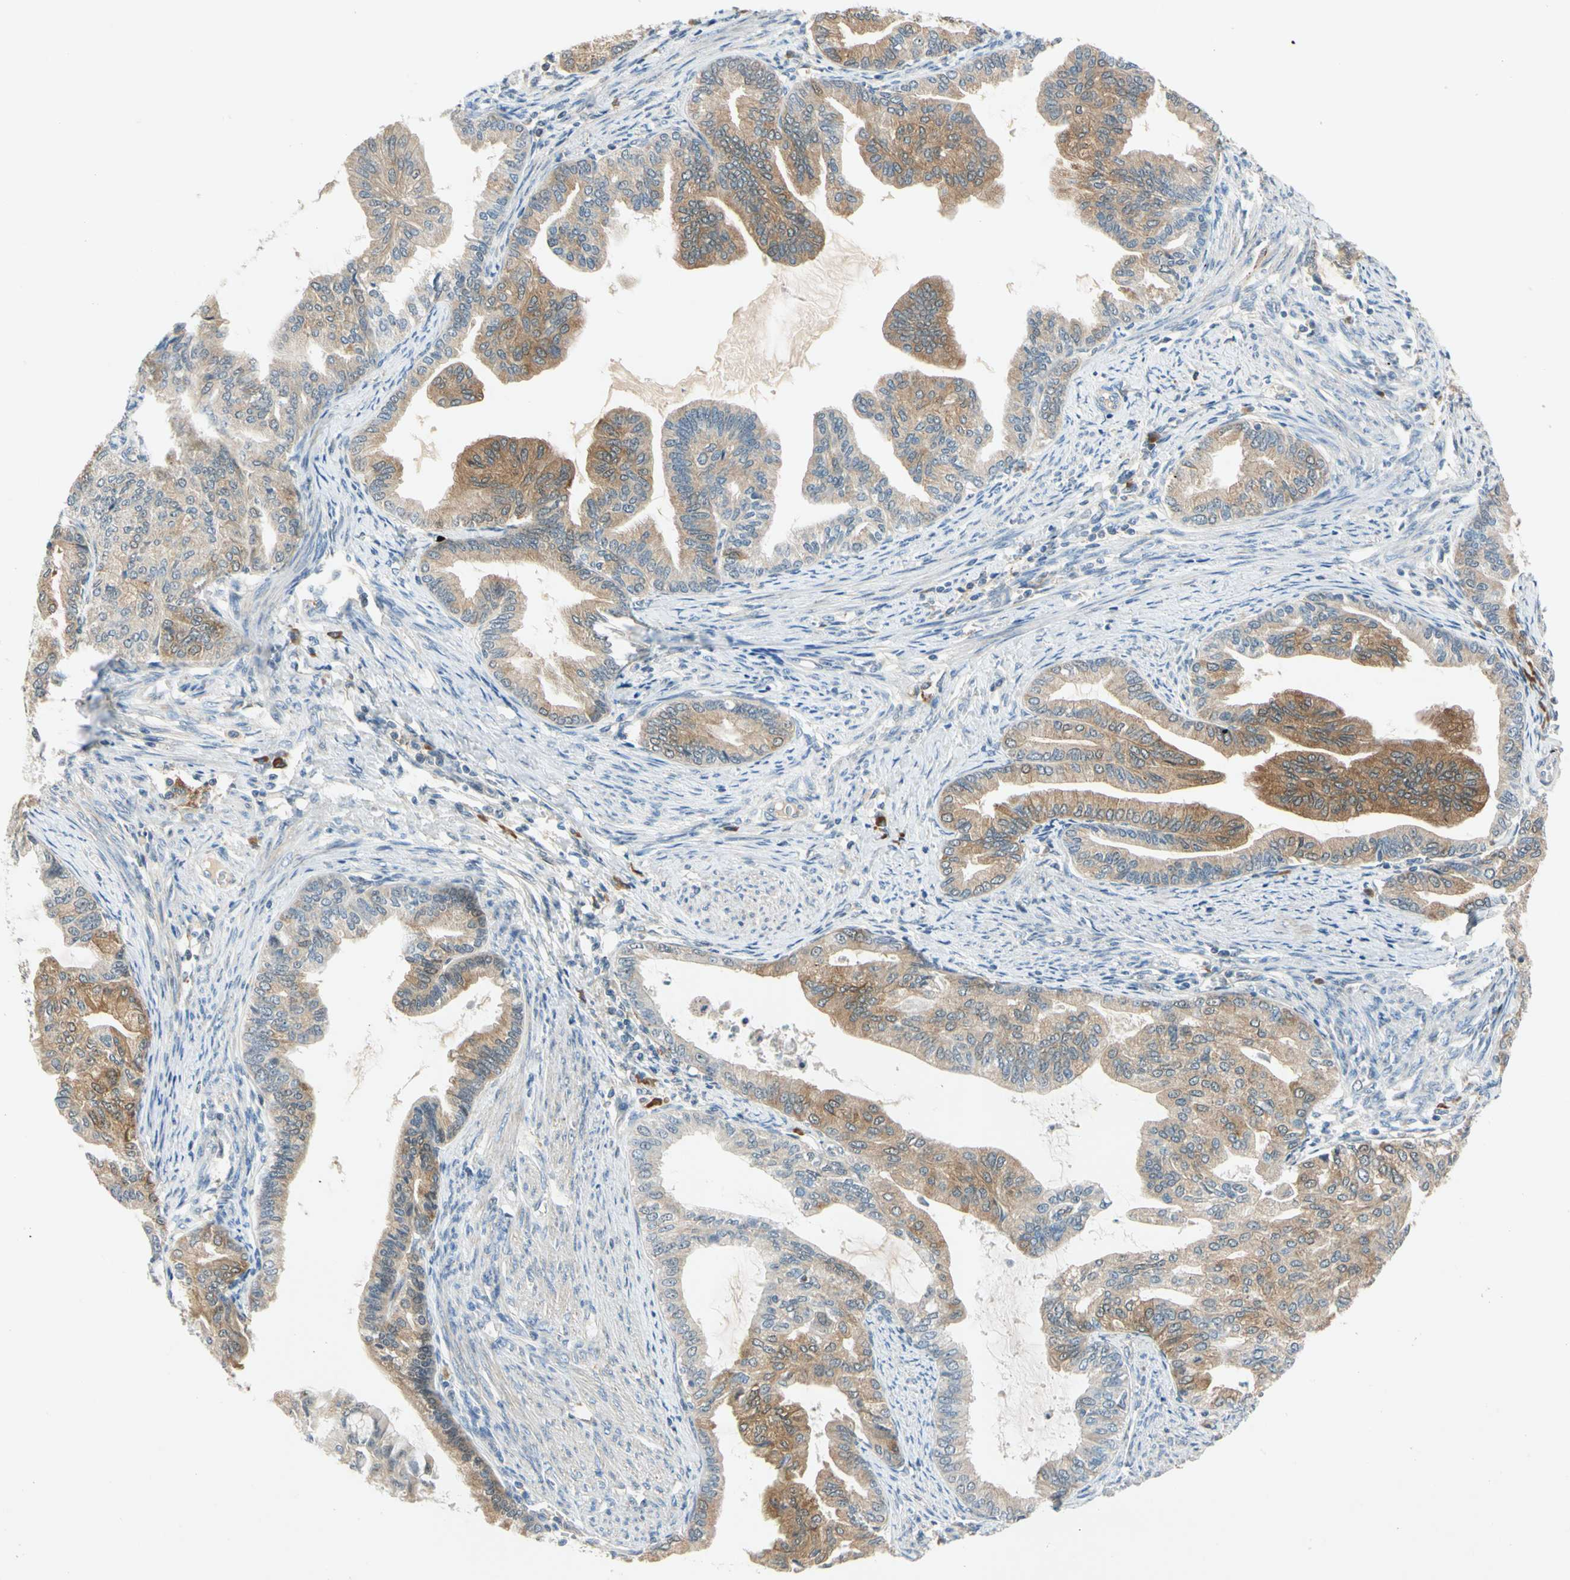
{"staining": {"intensity": "moderate", "quantity": ">75%", "location": "cytoplasmic/membranous"}, "tissue": "endometrial cancer", "cell_type": "Tumor cells", "image_type": "cancer", "snomed": [{"axis": "morphology", "description": "Adenocarcinoma, NOS"}, {"axis": "topography", "description": "Endometrium"}], "caption": "This micrograph exhibits immunohistochemistry staining of human endometrial adenocarcinoma, with medium moderate cytoplasmic/membranous expression in about >75% of tumor cells.", "gene": "WIPI1", "patient": {"sex": "female", "age": 86}}